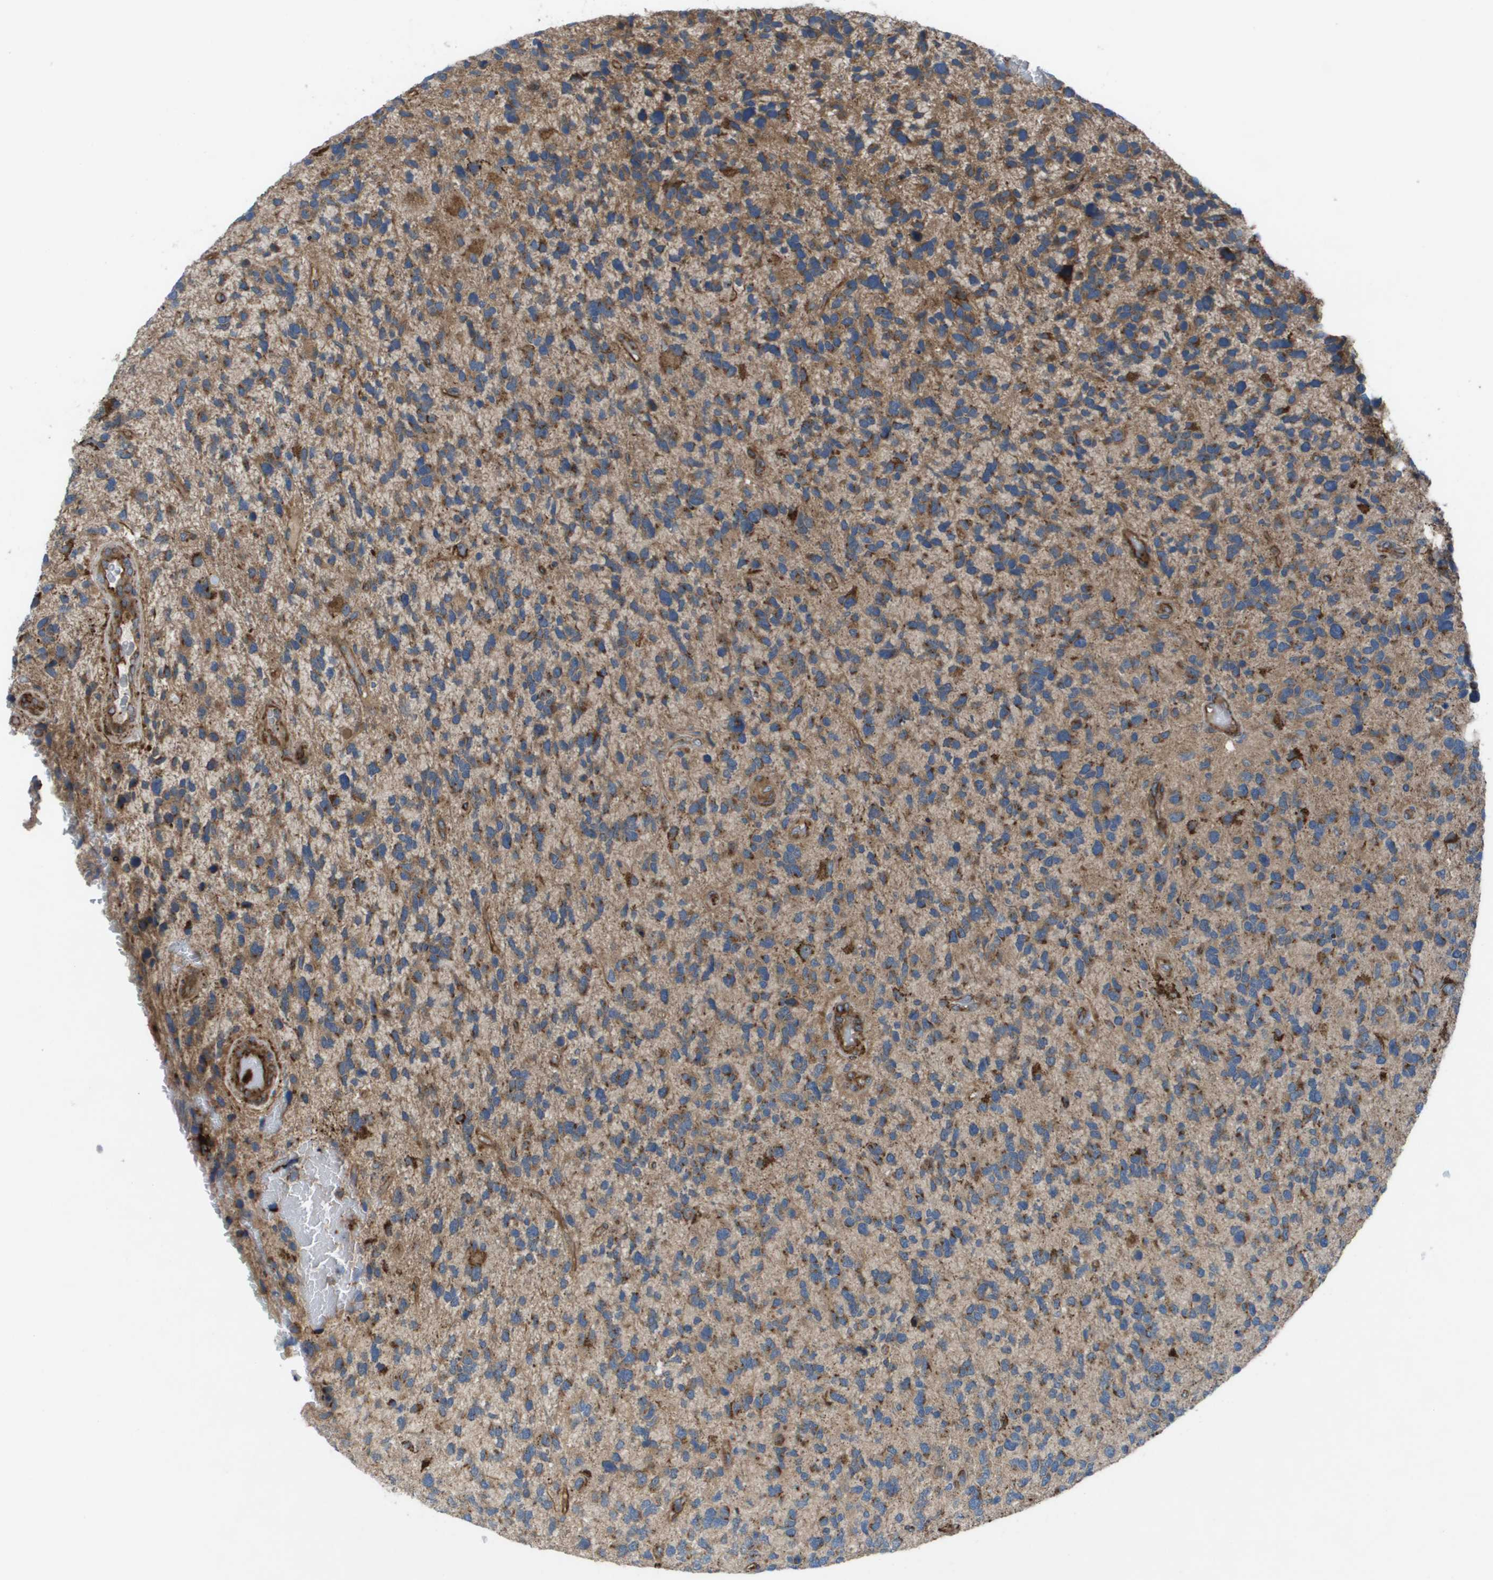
{"staining": {"intensity": "moderate", "quantity": ">75%", "location": "cytoplasmic/membranous"}, "tissue": "glioma", "cell_type": "Tumor cells", "image_type": "cancer", "snomed": [{"axis": "morphology", "description": "Glioma, malignant, High grade"}, {"axis": "topography", "description": "Brain"}], "caption": "Human high-grade glioma (malignant) stained with a brown dye displays moderate cytoplasmic/membranous positive expression in approximately >75% of tumor cells.", "gene": "SLC6A9", "patient": {"sex": "female", "age": 58}}